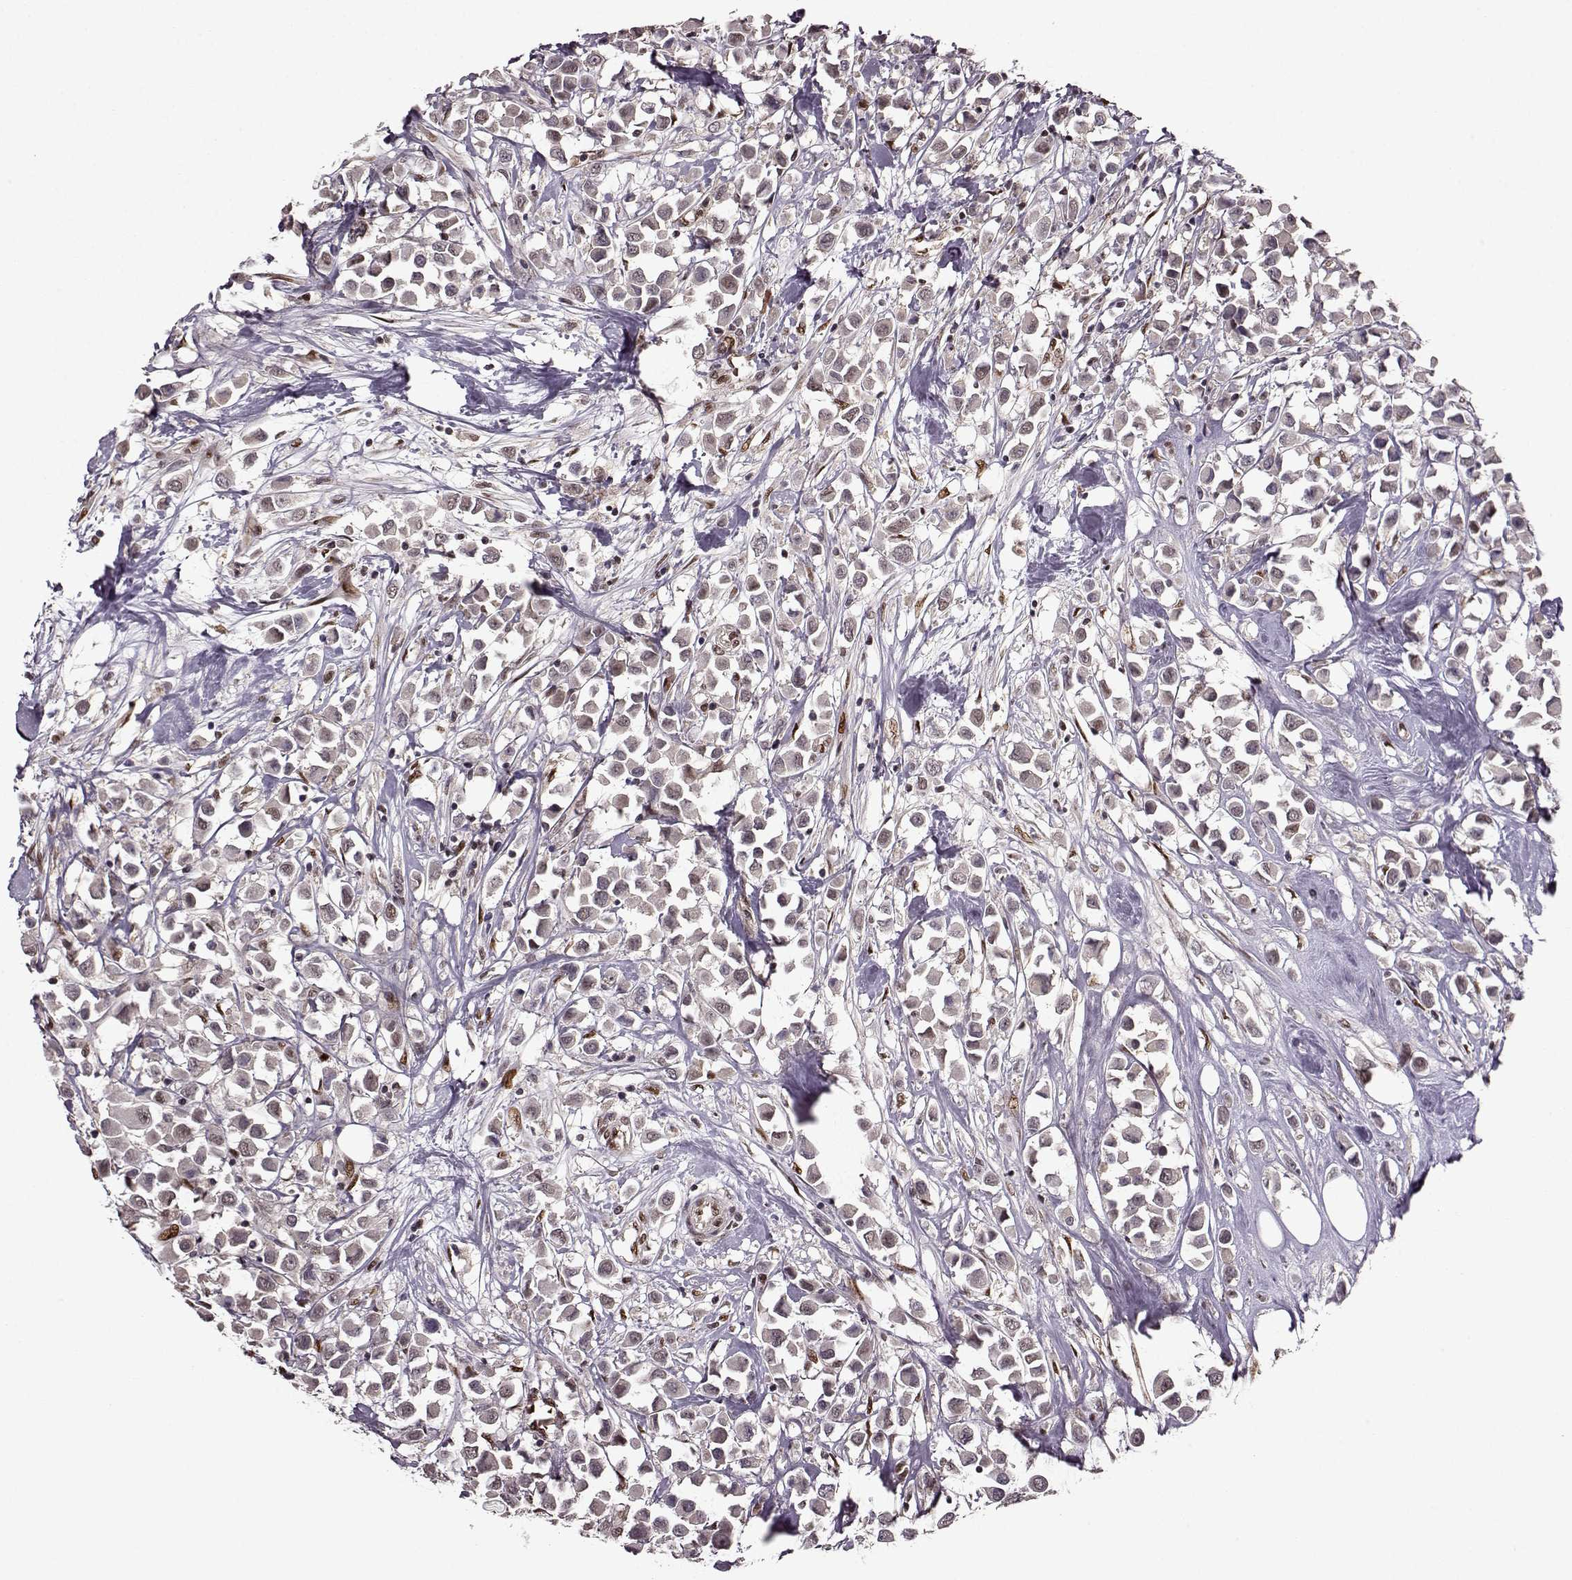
{"staining": {"intensity": "negative", "quantity": "none", "location": "none"}, "tissue": "breast cancer", "cell_type": "Tumor cells", "image_type": "cancer", "snomed": [{"axis": "morphology", "description": "Duct carcinoma"}, {"axis": "topography", "description": "Breast"}], "caption": "This is an IHC micrograph of breast infiltrating ductal carcinoma. There is no positivity in tumor cells.", "gene": "FTO", "patient": {"sex": "female", "age": 61}}